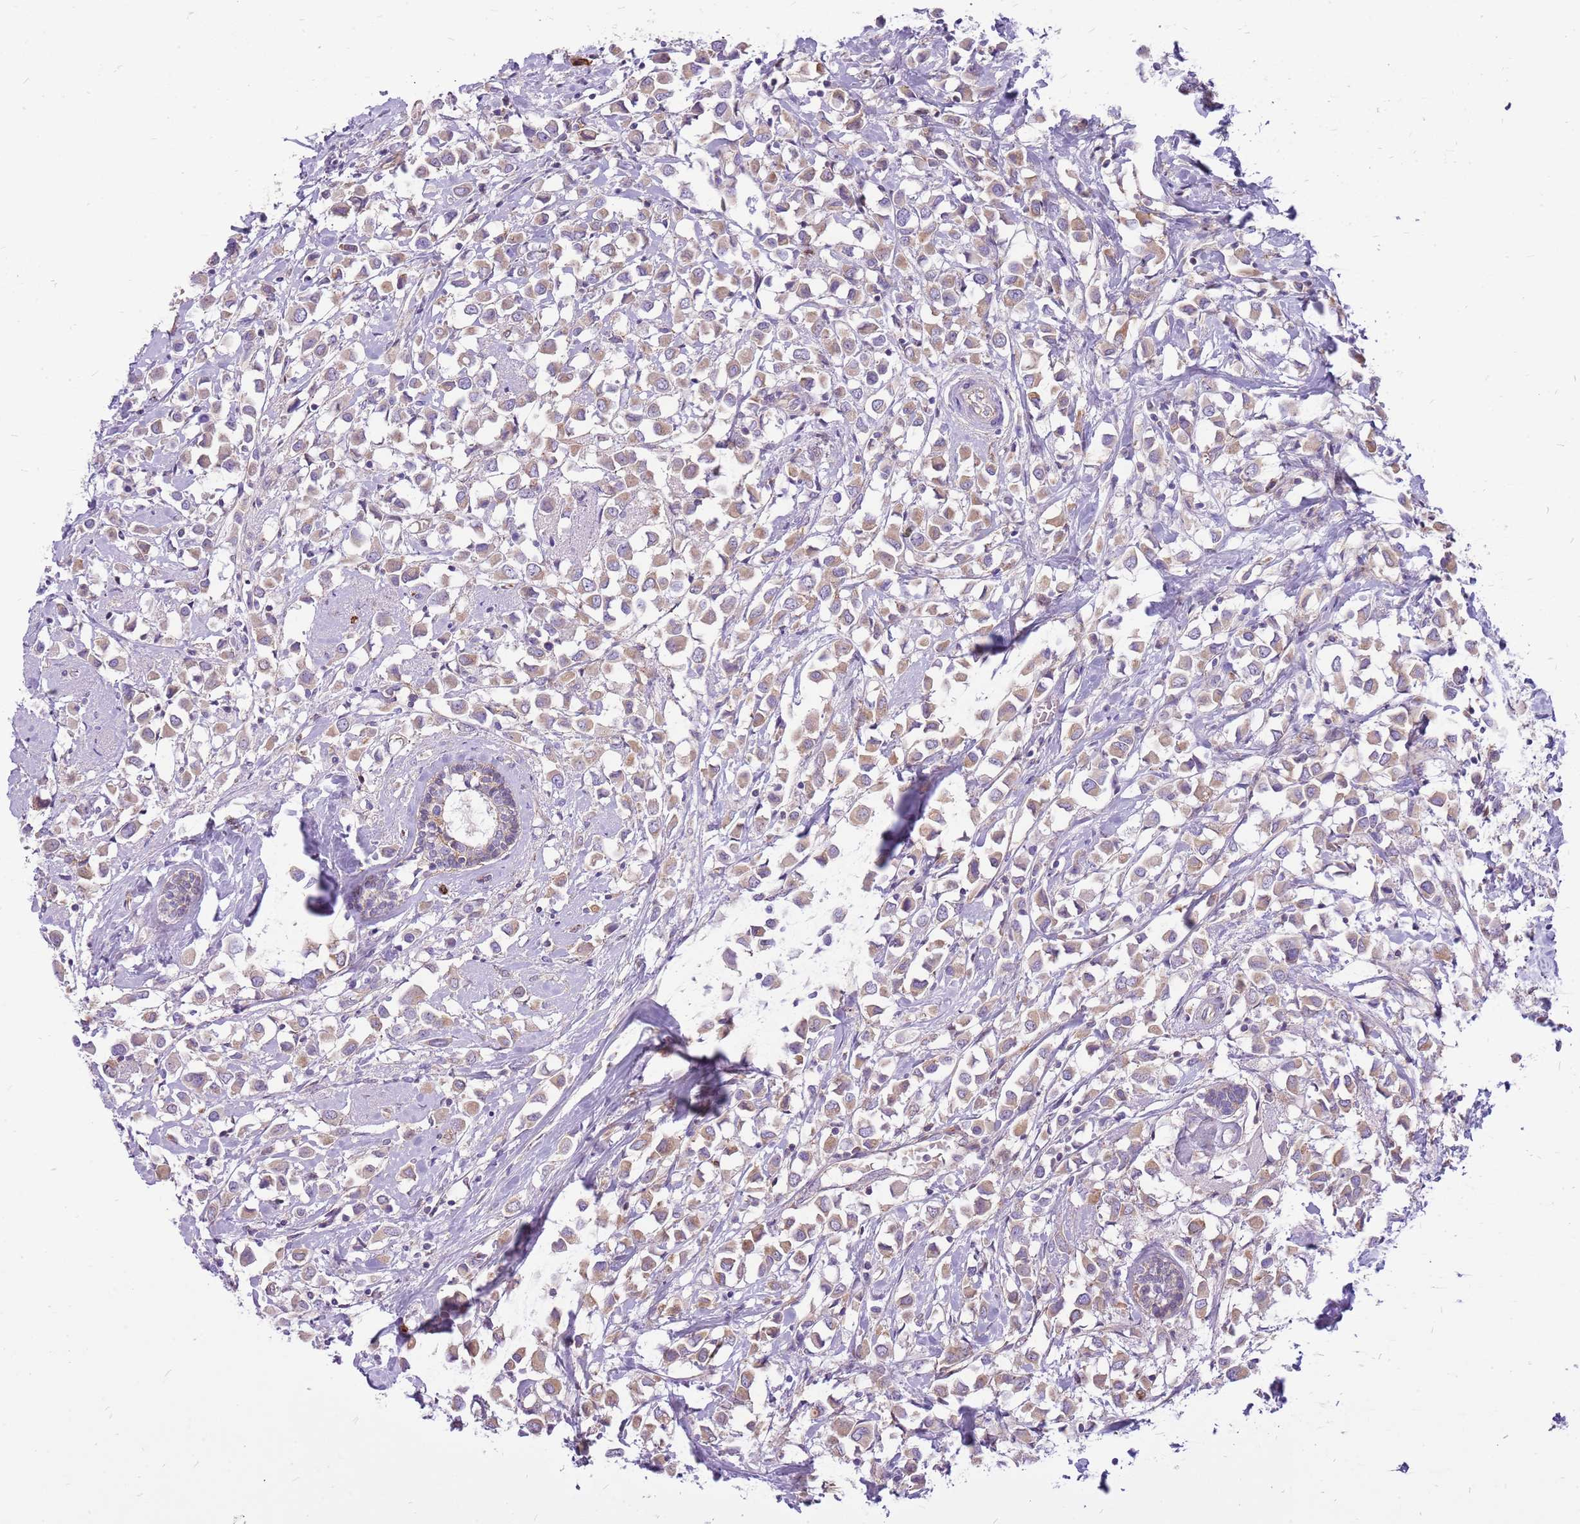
{"staining": {"intensity": "weak", "quantity": ">75%", "location": "cytoplasmic/membranous"}, "tissue": "breast cancer", "cell_type": "Tumor cells", "image_type": "cancer", "snomed": [{"axis": "morphology", "description": "Duct carcinoma"}, {"axis": "topography", "description": "Breast"}], "caption": "Breast cancer stained with a protein marker demonstrates weak staining in tumor cells.", "gene": "WDR90", "patient": {"sex": "female", "age": 61}}